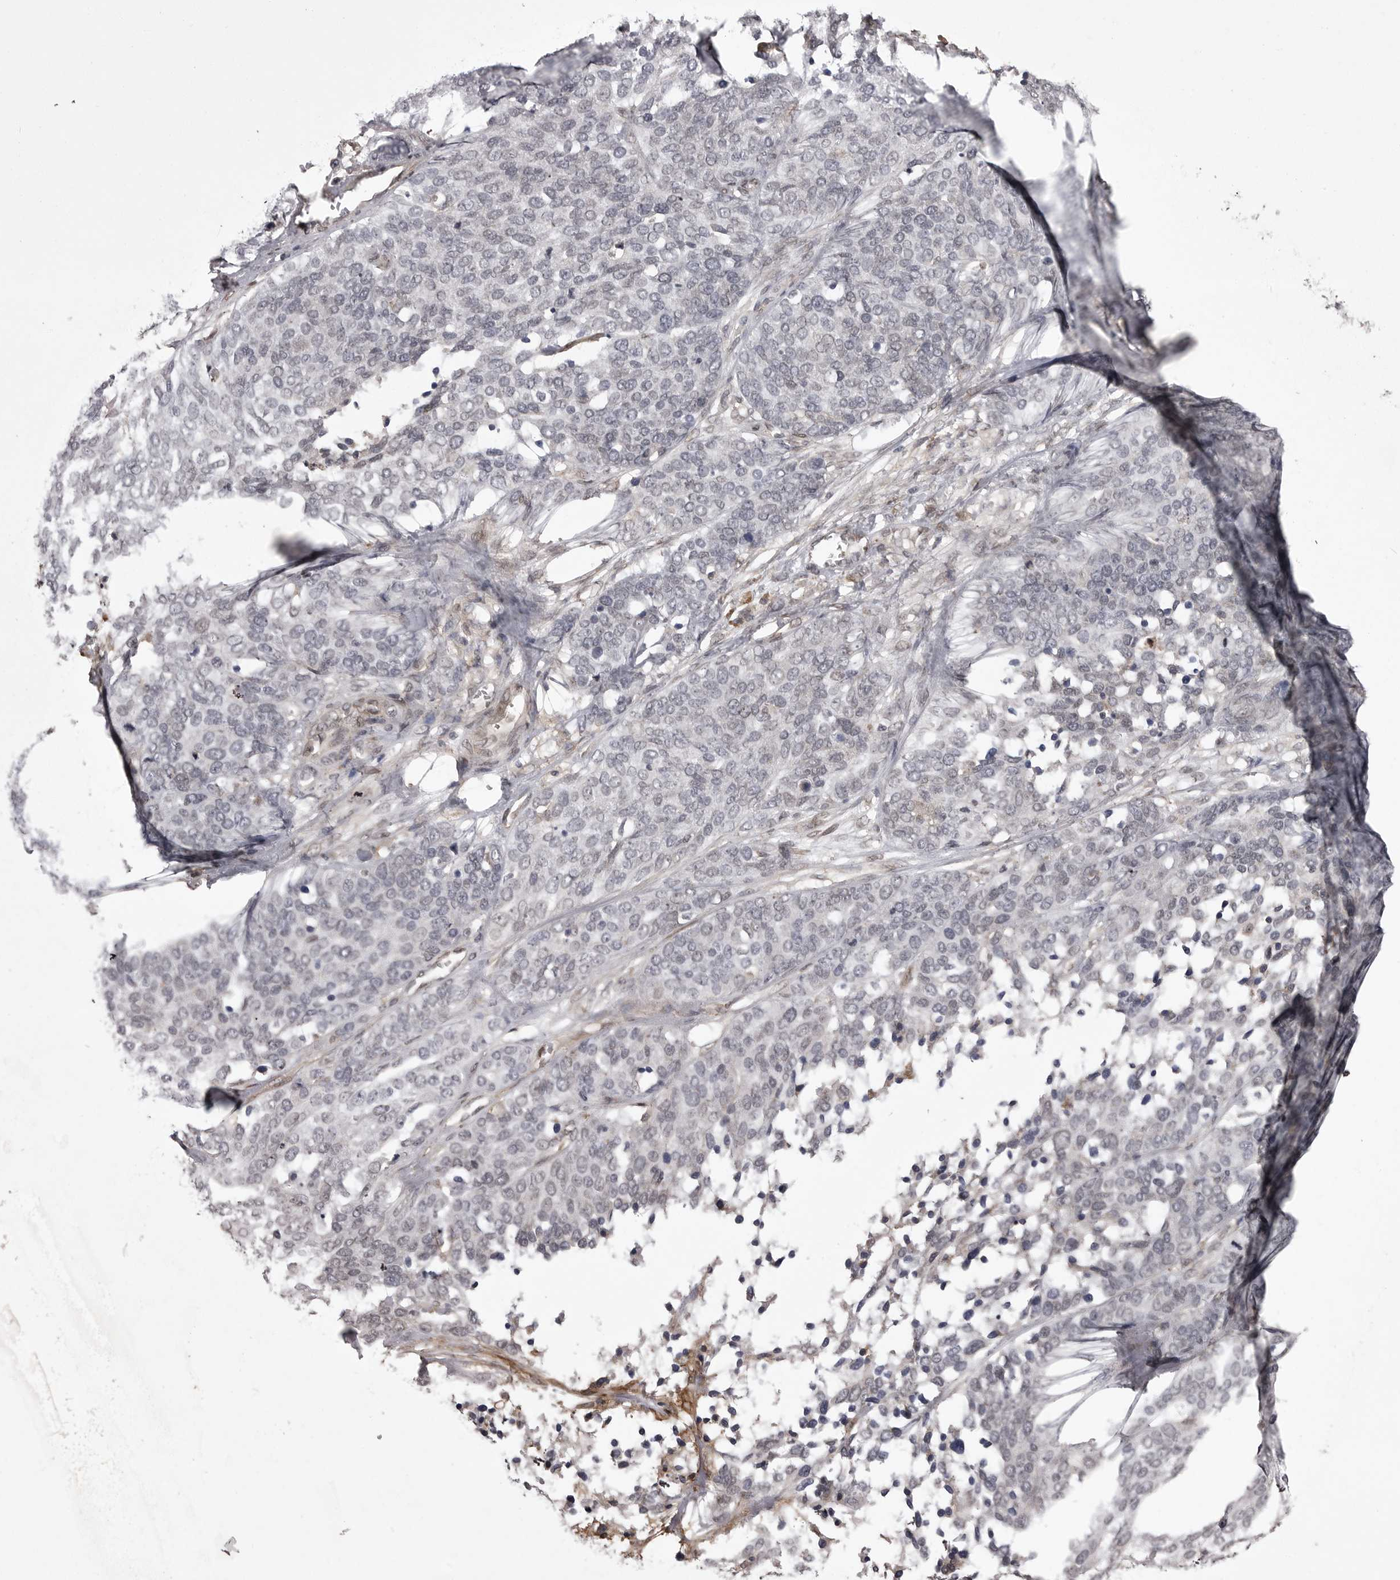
{"staining": {"intensity": "negative", "quantity": "none", "location": "none"}, "tissue": "ovarian cancer", "cell_type": "Tumor cells", "image_type": "cancer", "snomed": [{"axis": "morphology", "description": "Cystadenocarcinoma, serous, NOS"}, {"axis": "topography", "description": "Ovary"}], "caption": "IHC image of ovarian cancer stained for a protein (brown), which demonstrates no expression in tumor cells. The staining was performed using DAB to visualize the protein expression in brown, while the nuclei were stained in blue with hematoxylin (Magnification: 20x).", "gene": "ABL1", "patient": {"sex": "female", "age": 44}}